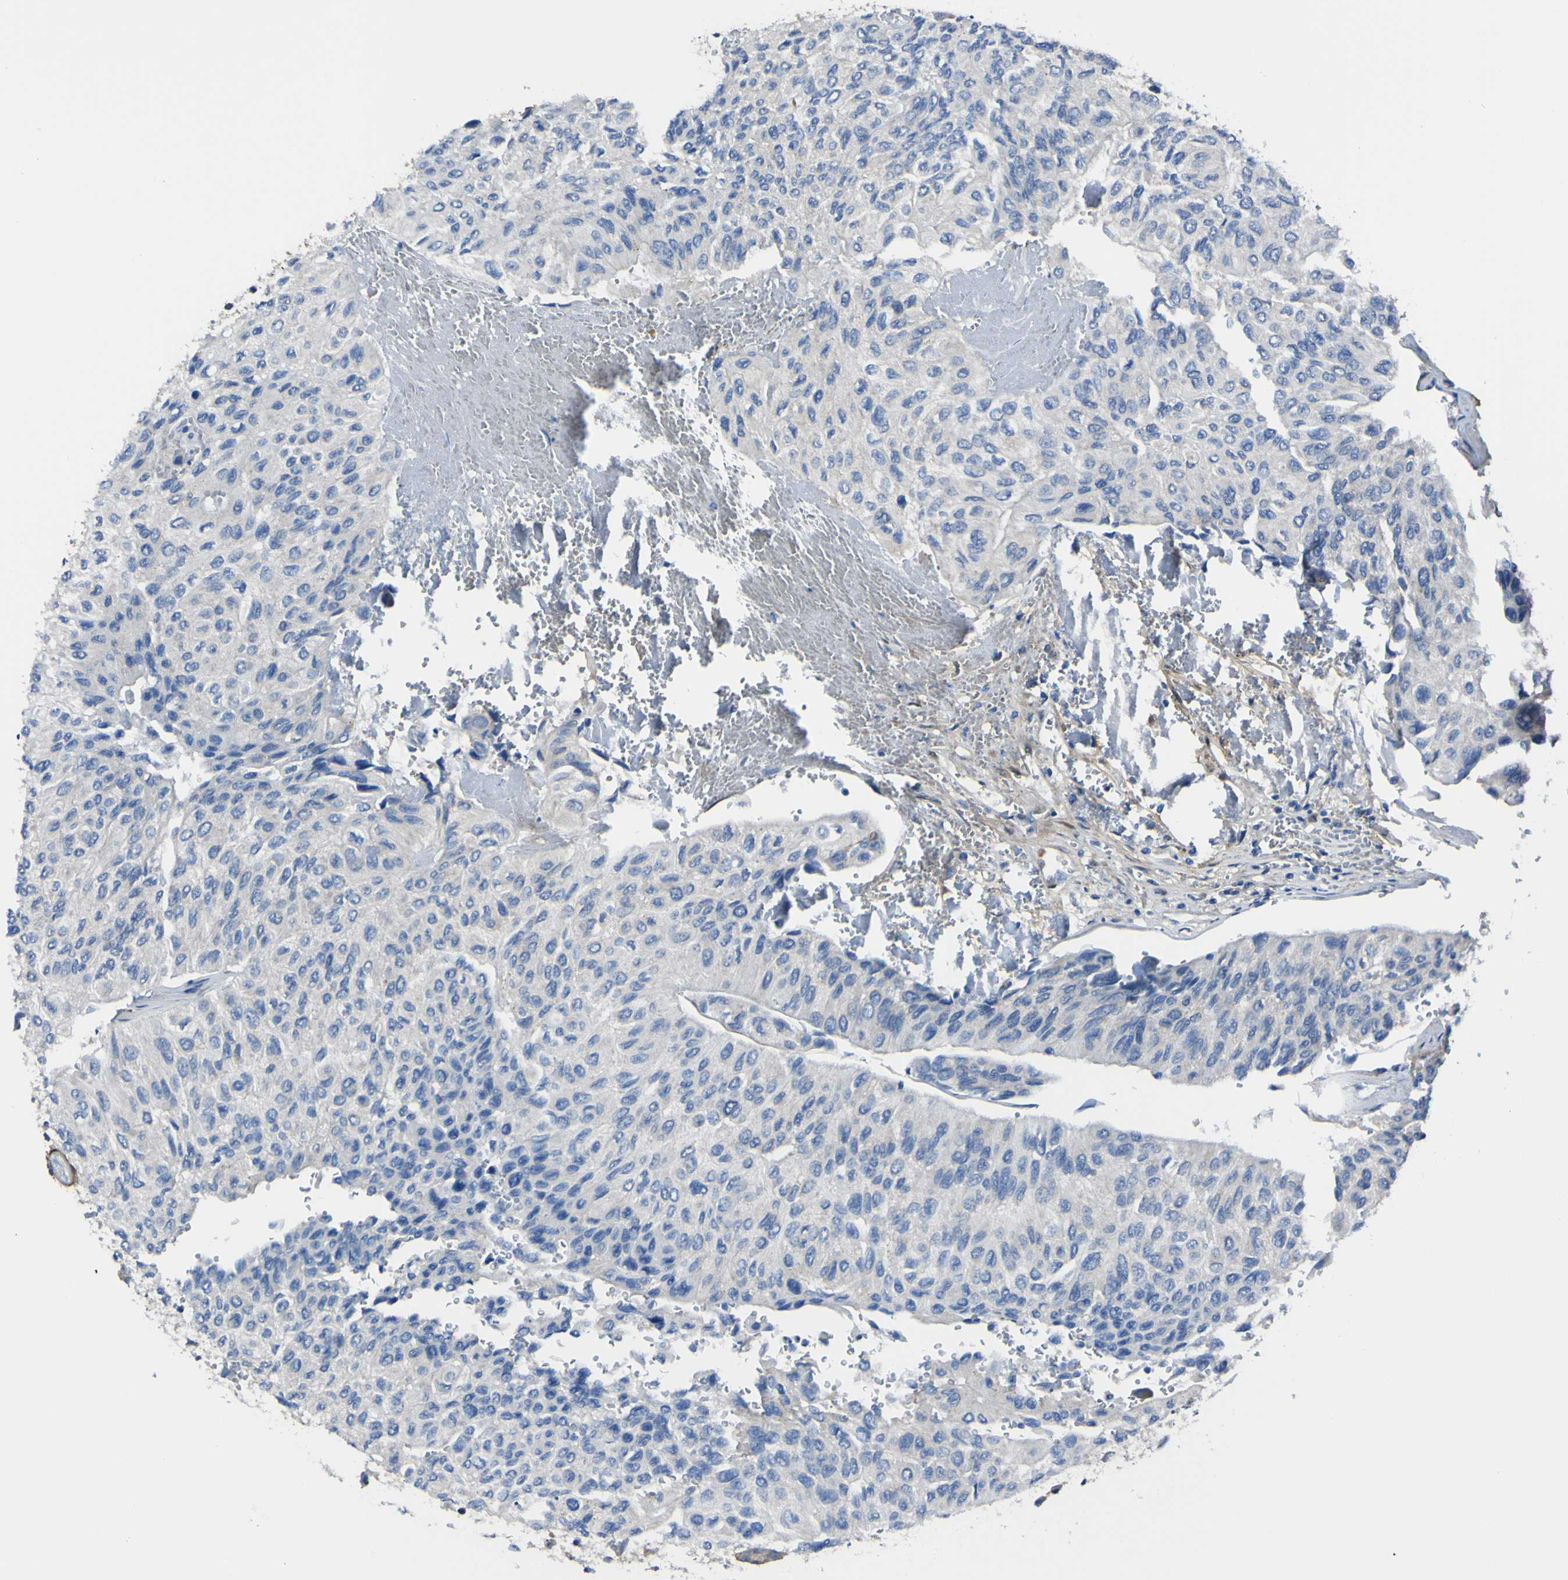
{"staining": {"intensity": "negative", "quantity": "none", "location": "none"}, "tissue": "urothelial cancer", "cell_type": "Tumor cells", "image_type": "cancer", "snomed": [{"axis": "morphology", "description": "Urothelial carcinoma, High grade"}, {"axis": "topography", "description": "Urinary bladder"}], "caption": "Protein analysis of high-grade urothelial carcinoma exhibits no significant expression in tumor cells. (DAB (3,3'-diaminobenzidine) IHC, high magnification).", "gene": "LRRN1", "patient": {"sex": "male", "age": 66}}